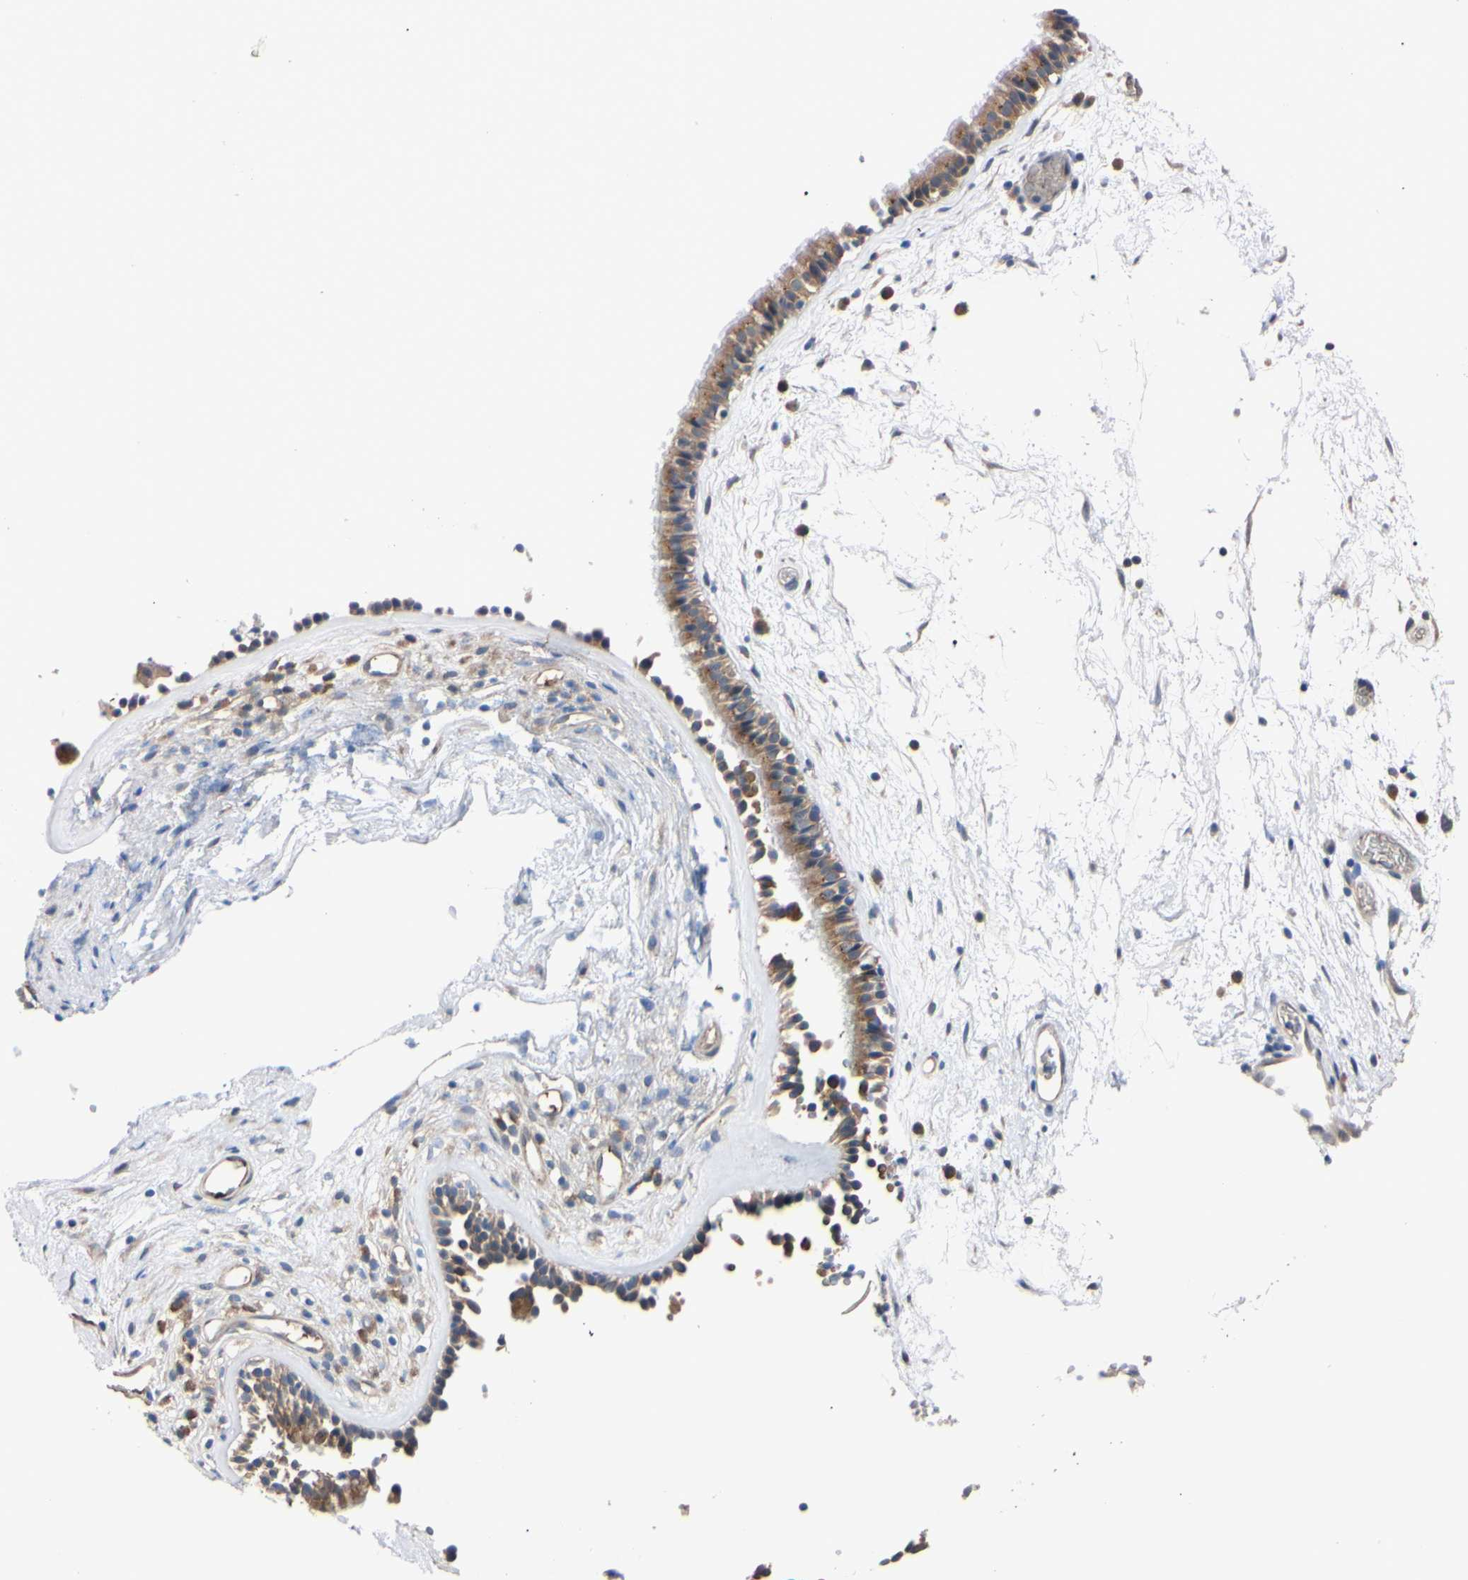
{"staining": {"intensity": "weak", "quantity": ">75%", "location": "cytoplasmic/membranous"}, "tissue": "nasopharynx", "cell_type": "Respiratory epithelial cells", "image_type": "normal", "snomed": [{"axis": "morphology", "description": "Normal tissue, NOS"}, {"axis": "morphology", "description": "Inflammation, NOS"}, {"axis": "topography", "description": "Nasopharynx"}], "caption": "IHC image of benign nasopharynx stained for a protein (brown), which demonstrates low levels of weak cytoplasmic/membranous expression in about >75% of respiratory epithelial cells.", "gene": "RARS1", "patient": {"sex": "male", "age": 48}}